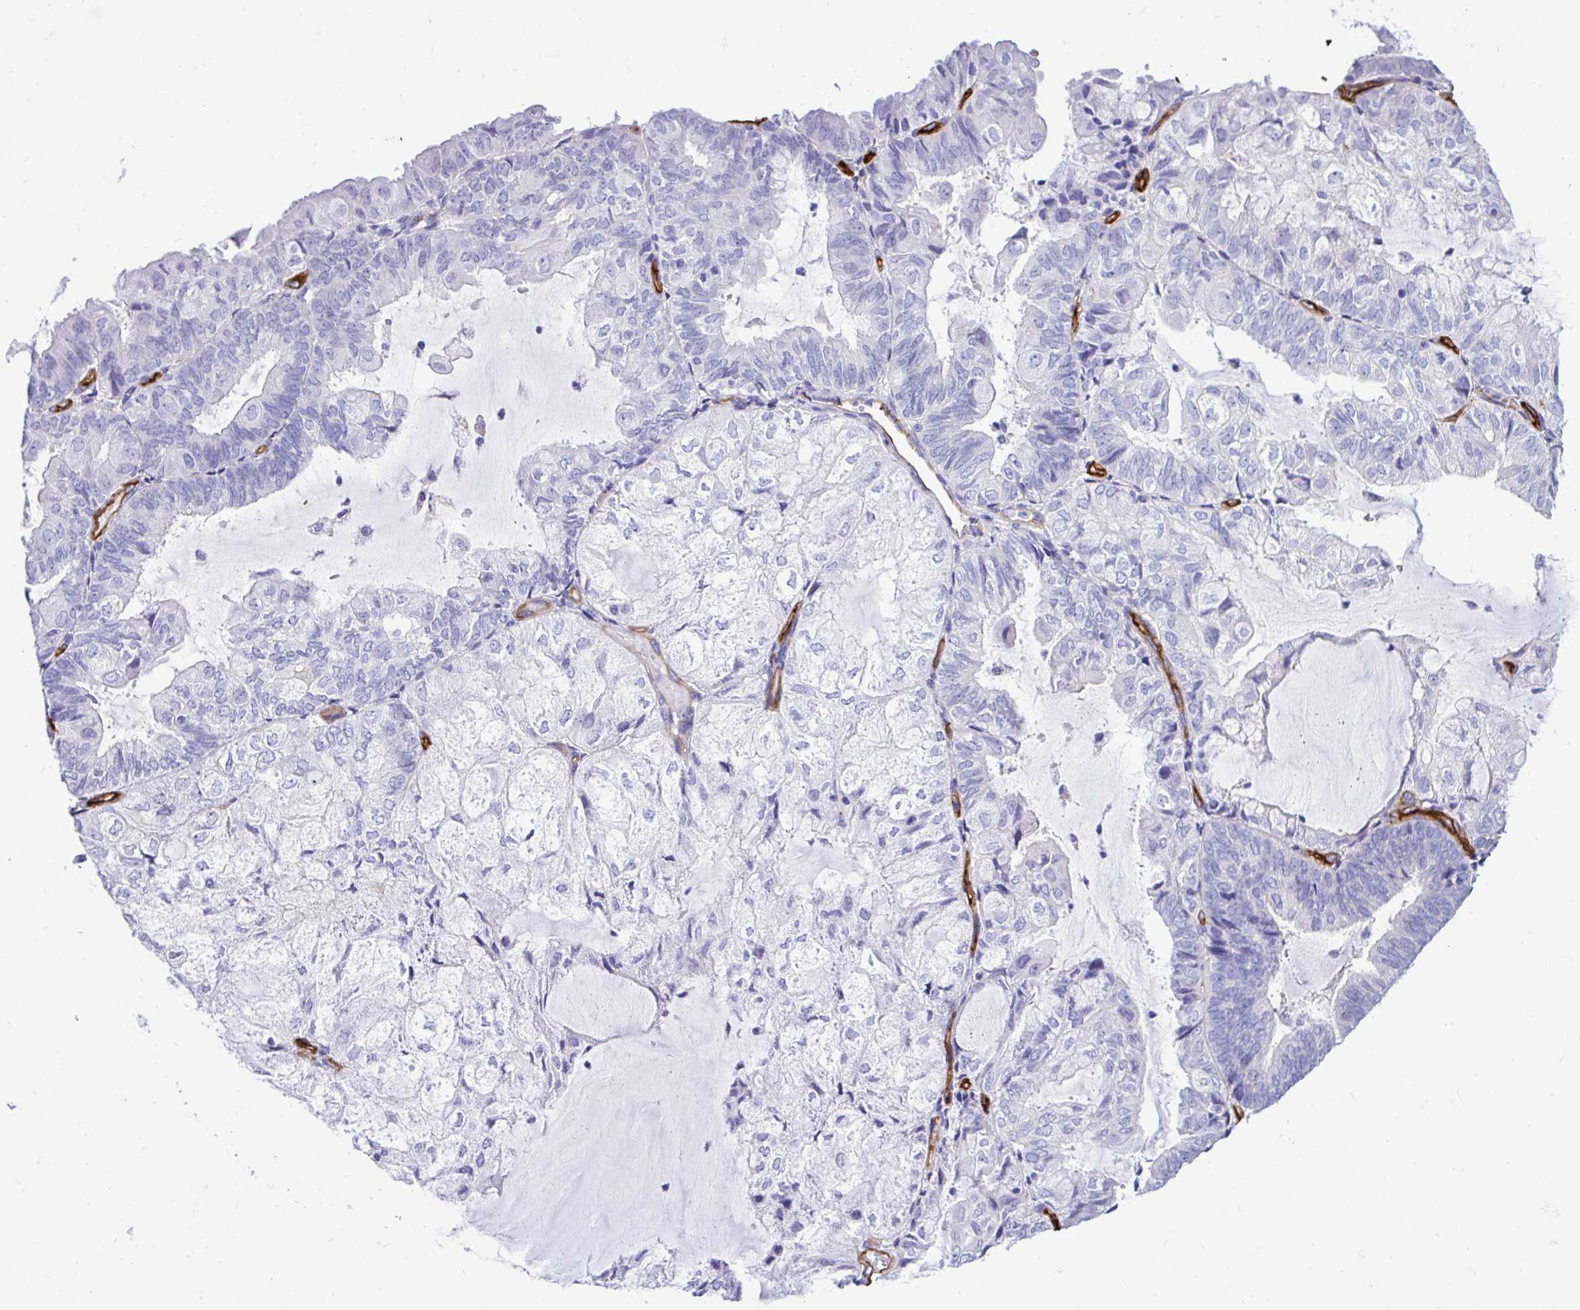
{"staining": {"intensity": "negative", "quantity": "none", "location": "none"}, "tissue": "endometrial cancer", "cell_type": "Tumor cells", "image_type": "cancer", "snomed": [{"axis": "morphology", "description": "Adenocarcinoma, NOS"}, {"axis": "topography", "description": "Endometrium"}], "caption": "The immunohistochemistry micrograph has no significant positivity in tumor cells of adenocarcinoma (endometrial) tissue.", "gene": "ABCG2", "patient": {"sex": "female", "age": 81}}